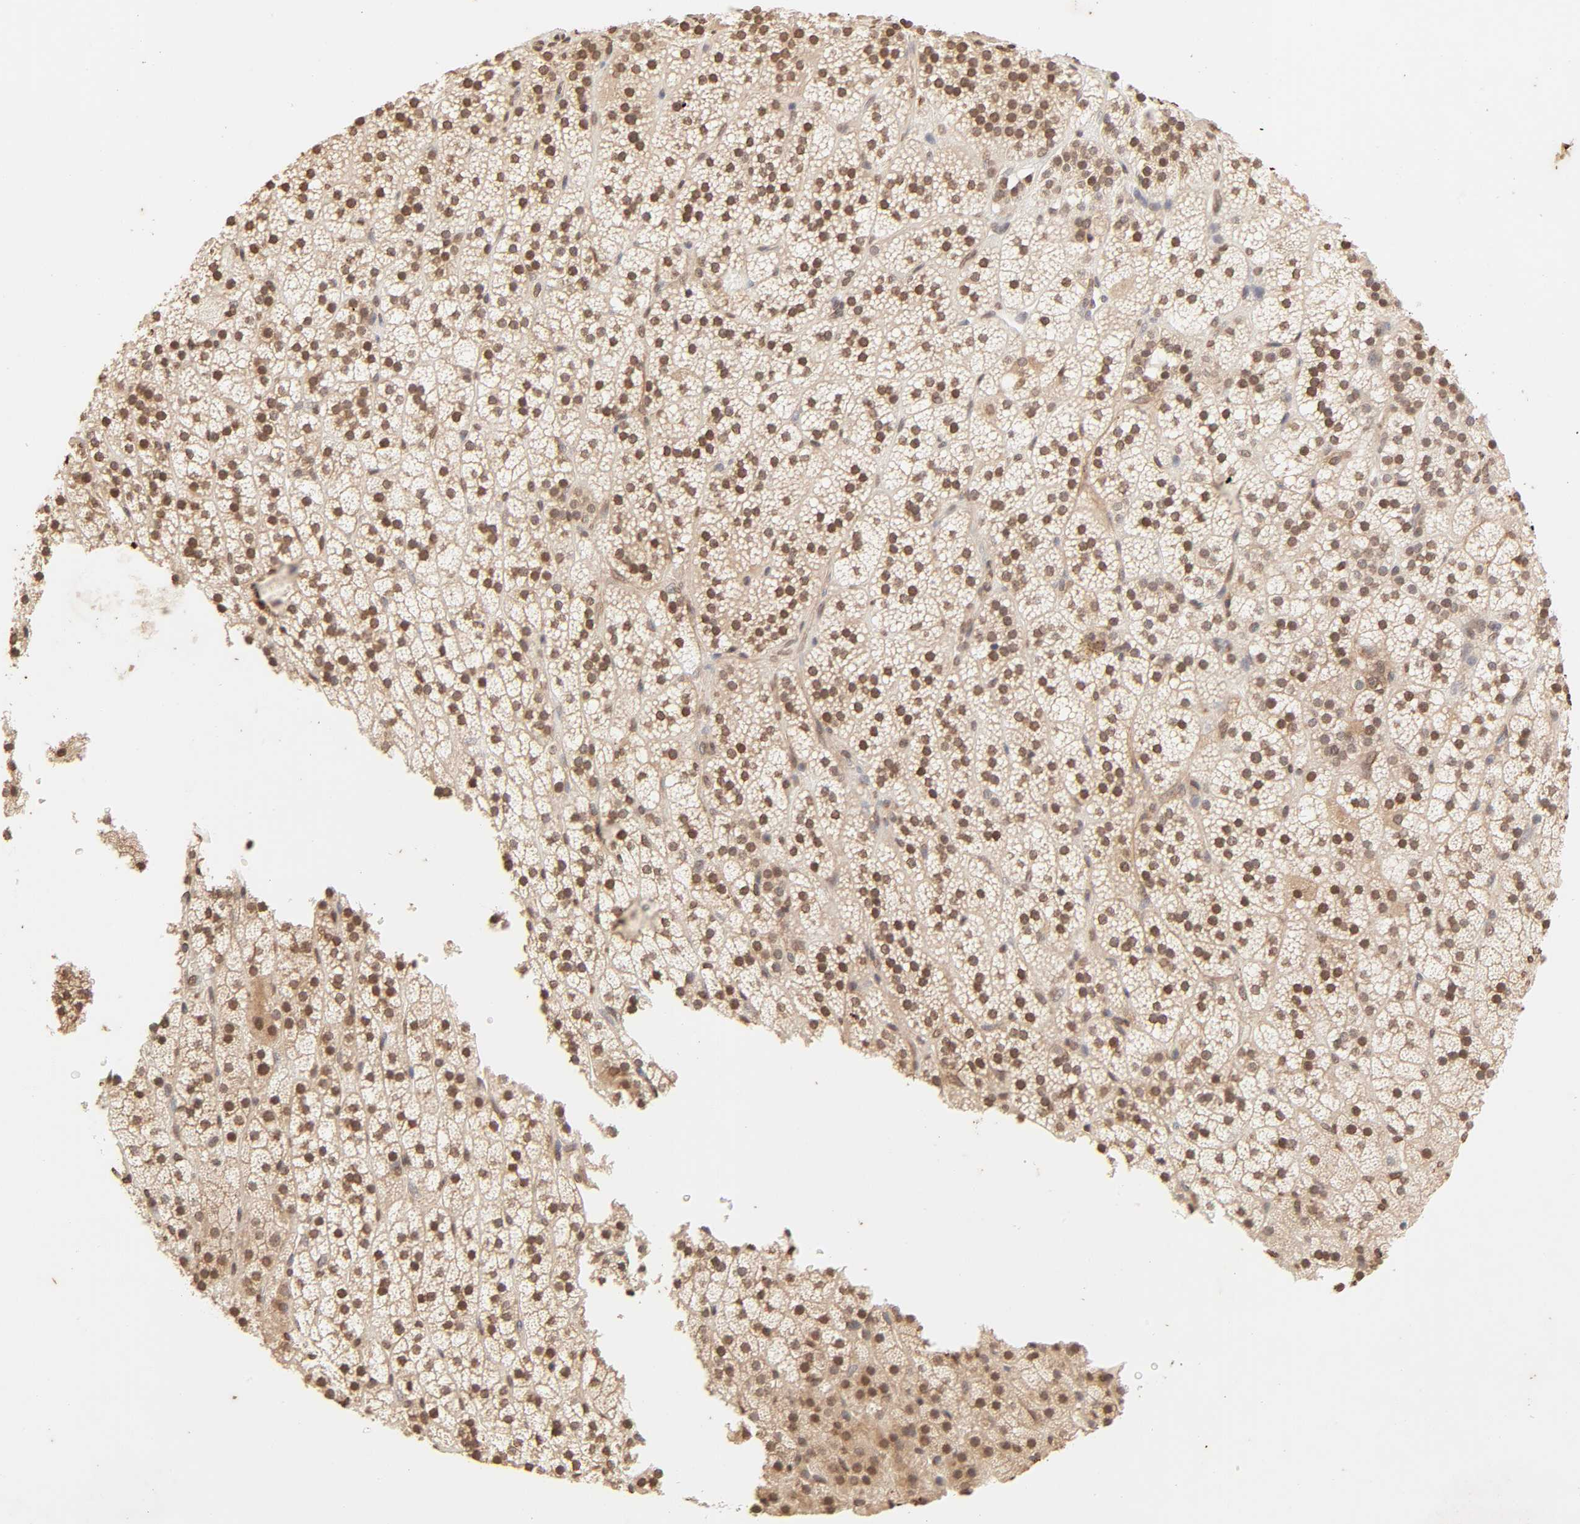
{"staining": {"intensity": "strong", "quantity": ">75%", "location": "cytoplasmic/membranous,nuclear"}, "tissue": "adrenal gland", "cell_type": "Glandular cells", "image_type": "normal", "snomed": [{"axis": "morphology", "description": "Normal tissue, NOS"}, {"axis": "topography", "description": "Adrenal gland"}], "caption": "High-power microscopy captured an IHC micrograph of benign adrenal gland, revealing strong cytoplasmic/membranous,nuclear staining in approximately >75% of glandular cells. The protein of interest is shown in brown color, while the nuclei are stained blue.", "gene": "TBL1X", "patient": {"sex": "male", "age": 35}}